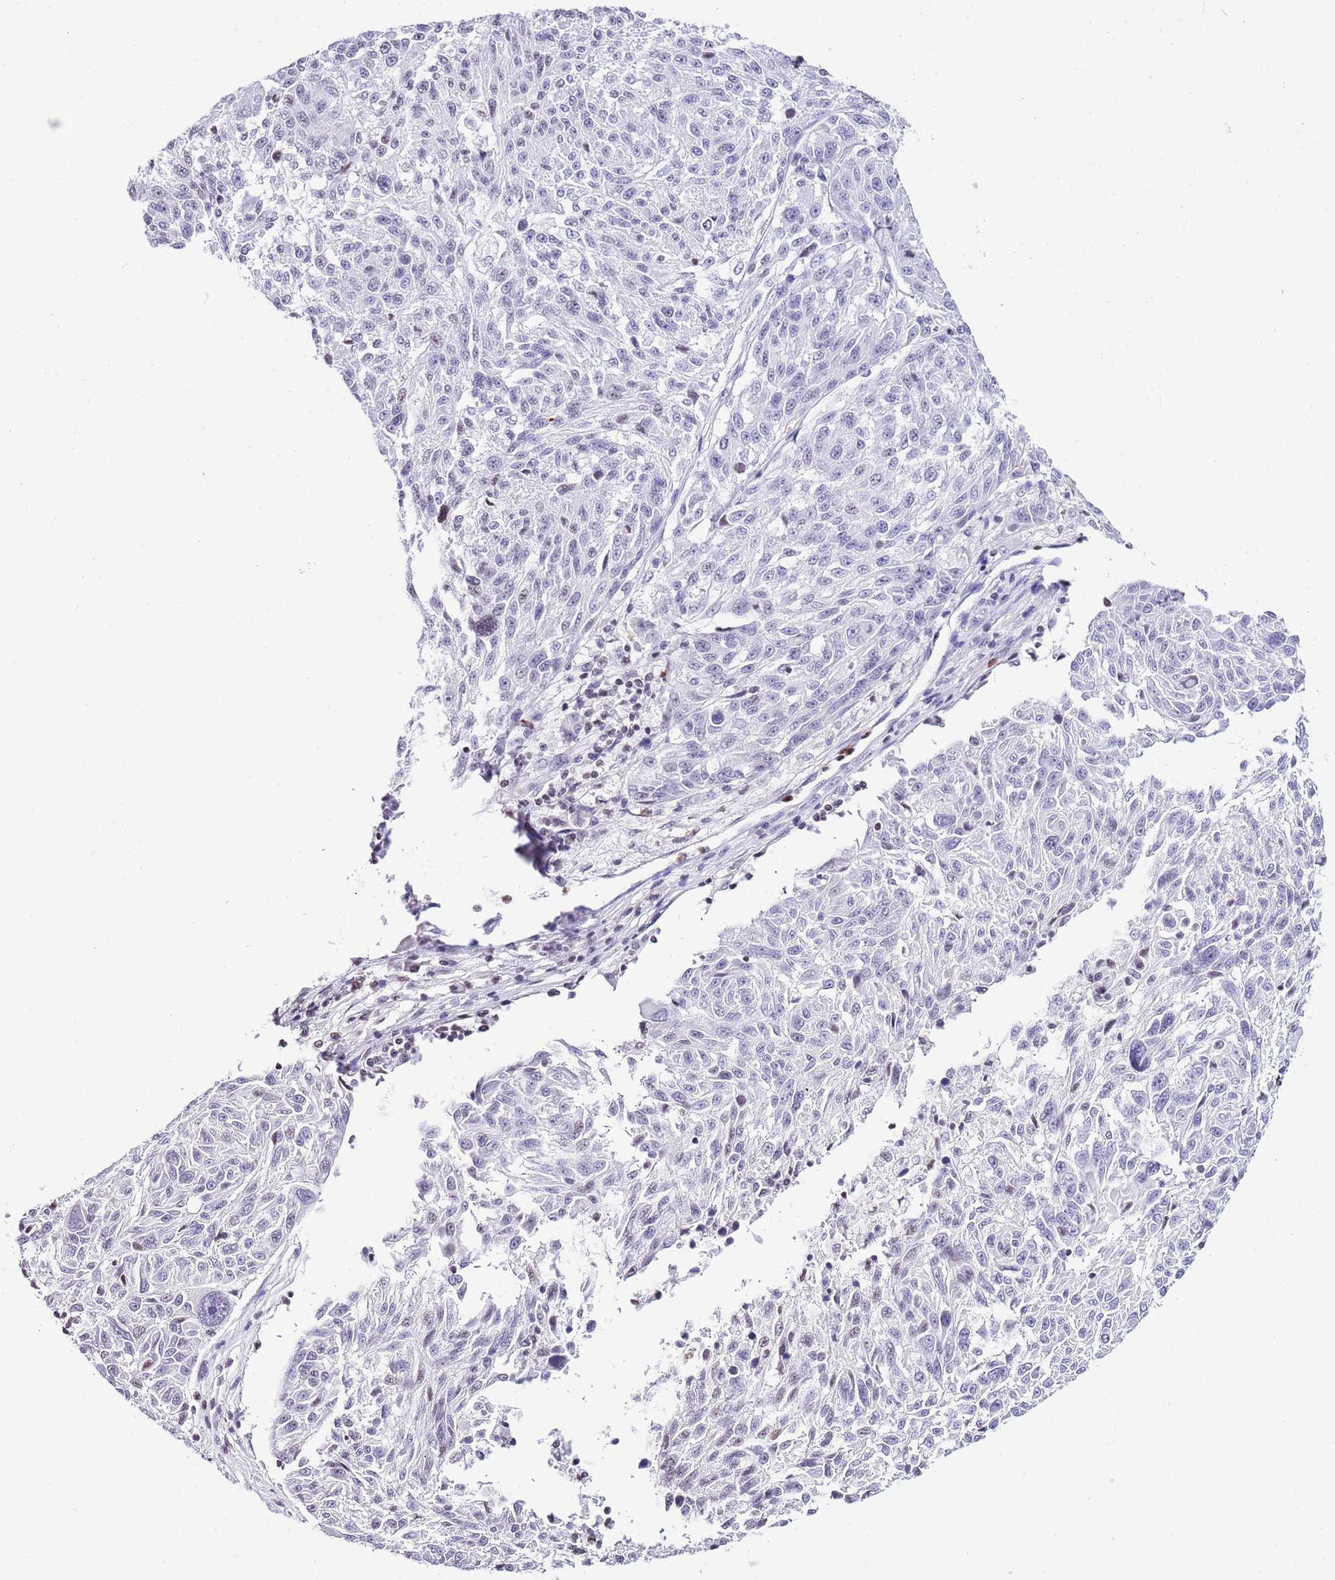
{"staining": {"intensity": "negative", "quantity": "none", "location": "none"}, "tissue": "melanoma", "cell_type": "Tumor cells", "image_type": "cancer", "snomed": [{"axis": "morphology", "description": "Malignant melanoma, NOS"}, {"axis": "topography", "description": "Skin"}], "caption": "The photomicrograph exhibits no significant staining in tumor cells of melanoma. (DAB immunohistochemistry, high magnification).", "gene": "PRR15", "patient": {"sex": "male", "age": 53}}